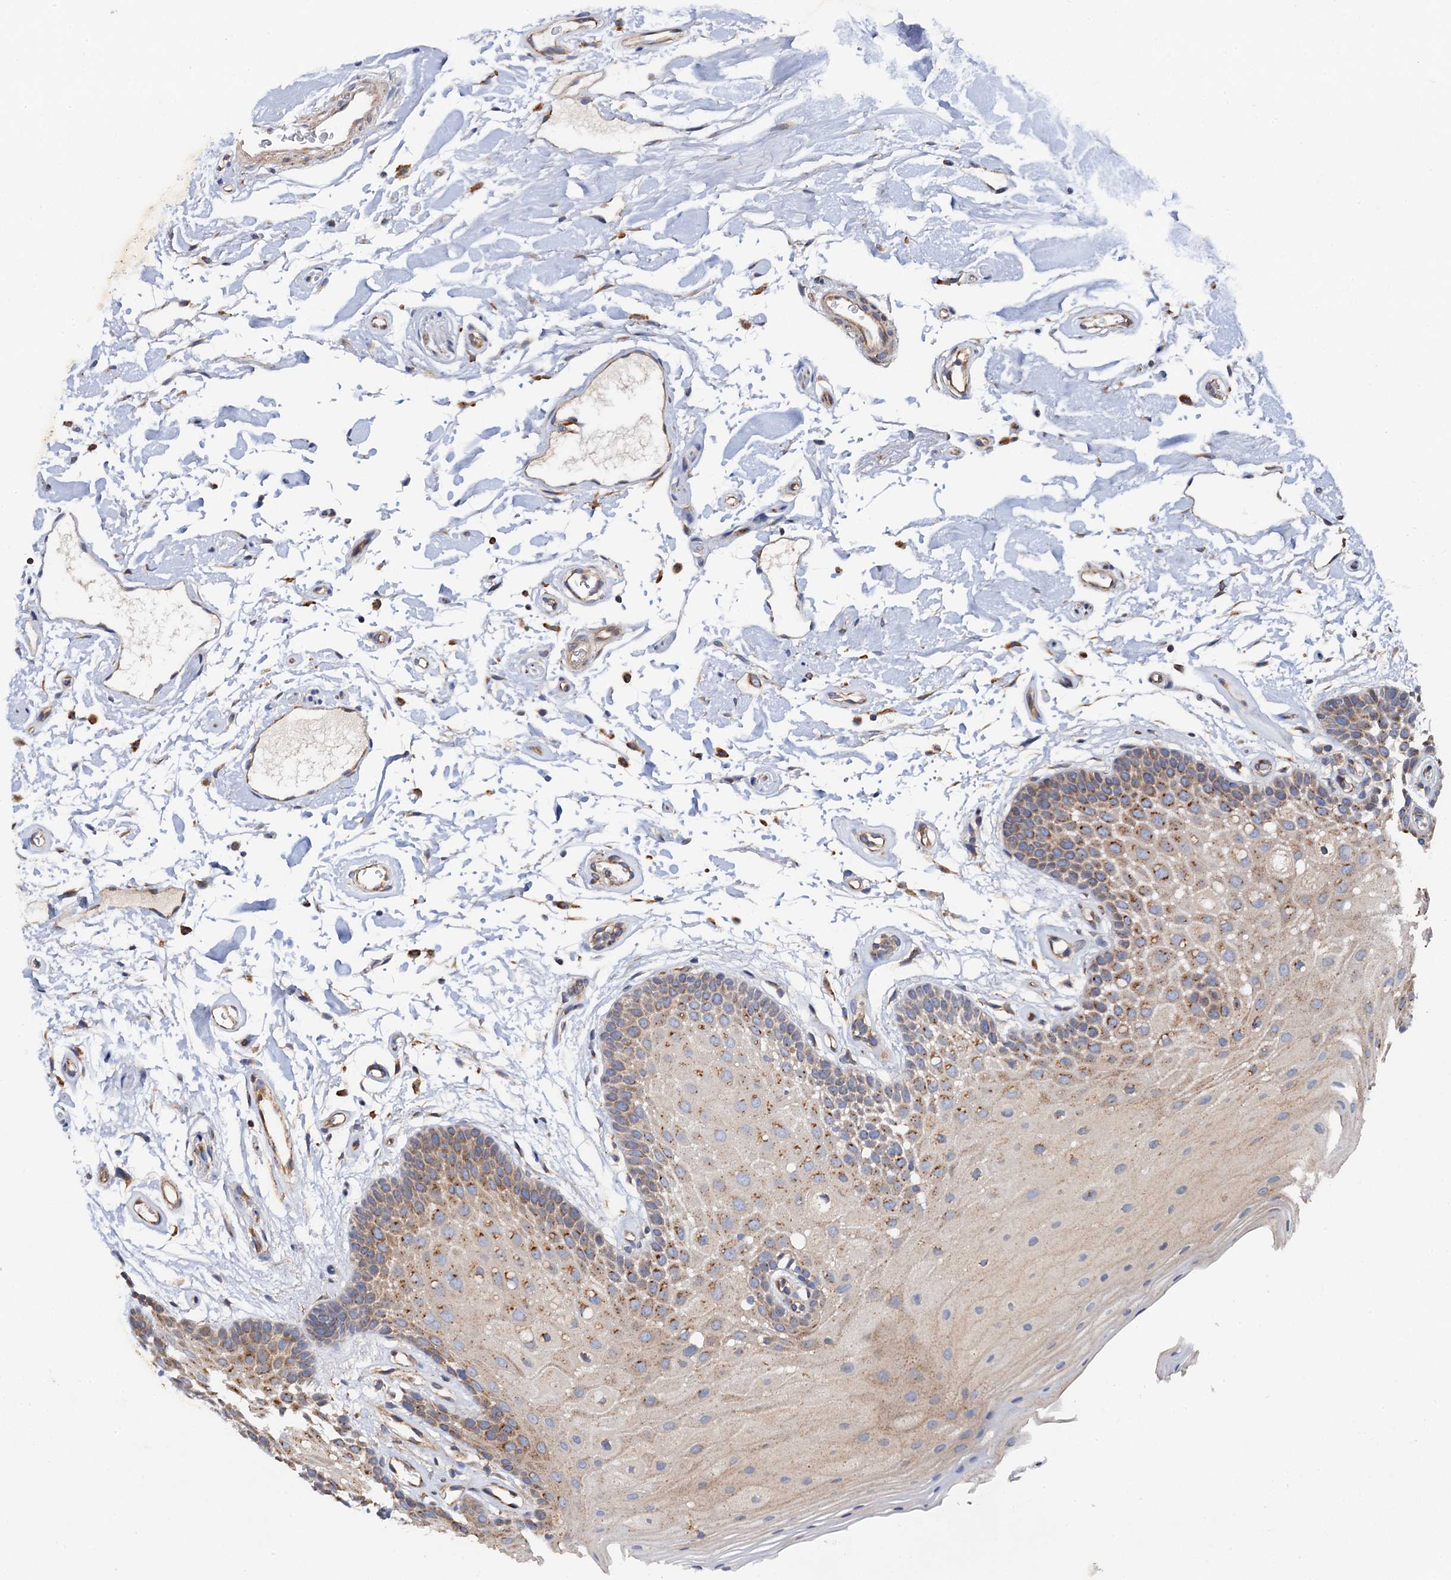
{"staining": {"intensity": "moderate", "quantity": "<25%", "location": "cytoplasmic/membranous"}, "tissue": "oral mucosa", "cell_type": "Squamous epithelial cells", "image_type": "normal", "snomed": [{"axis": "morphology", "description": "Normal tissue, NOS"}, {"axis": "topography", "description": "Oral tissue"}], "caption": "Moderate cytoplasmic/membranous expression for a protein is seen in approximately <25% of squamous epithelial cells of unremarkable oral mucosa using IHC.", "gene": "MRPL48", "patient": {"sex": "male", "age": 62}}